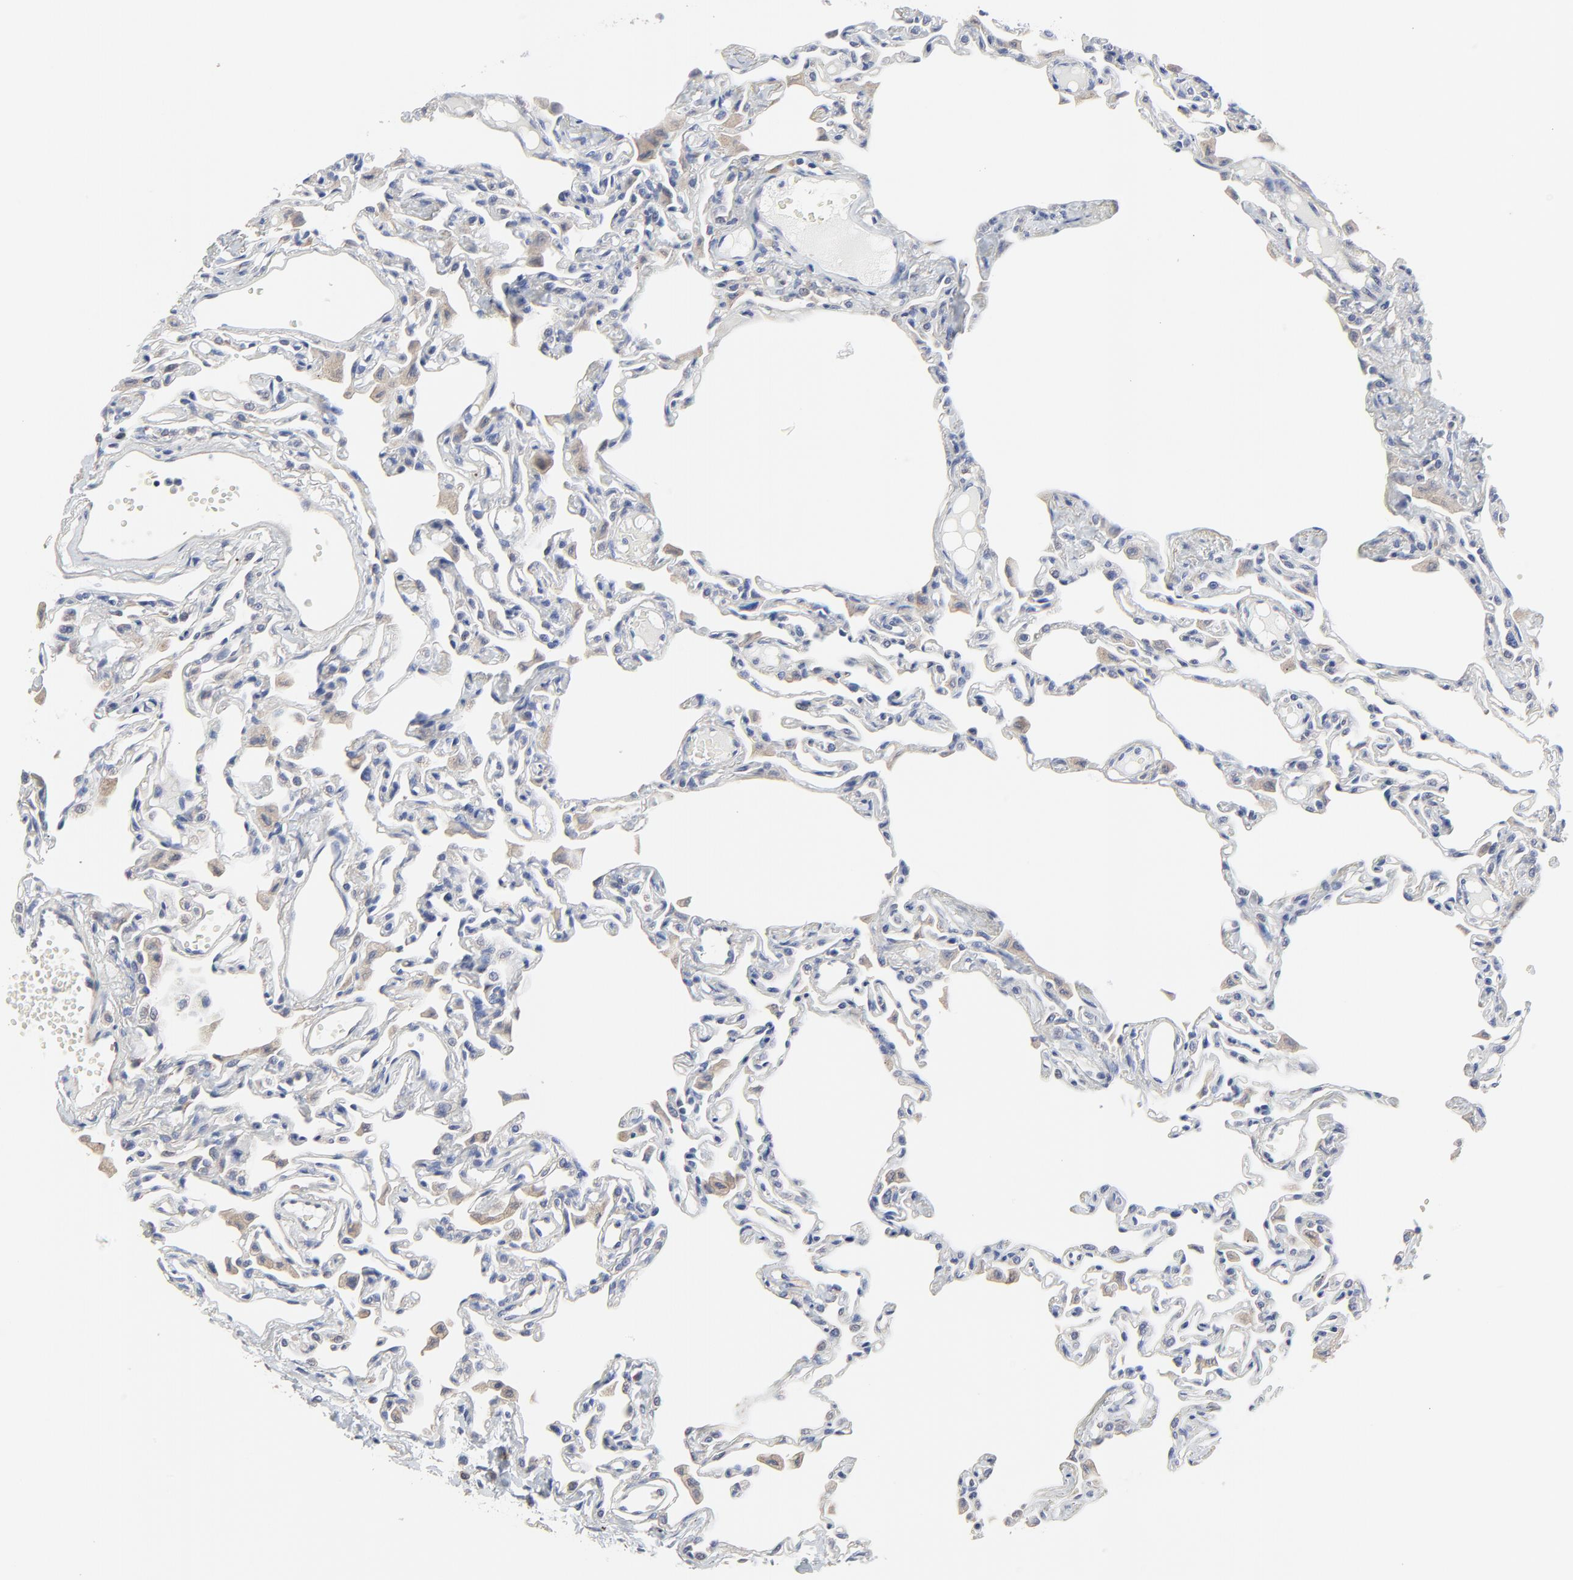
{"staining": {"intensity": "negative", "quantity": "none", "location": "none"}, "tissue": "lung", "cell_type": "Alveolar cells", "image_type": "normal", "snomed": [{"axis": "morphology", "description": "Normal tissue, NOS"}, {"axis": "topography", "description": "Lung"}], "caption": "Protein analysis of normal lung shows no significant positivity in alveolar cells.", "gene": "DHRSX", "patient": {"sex": "female", "age": 49}}